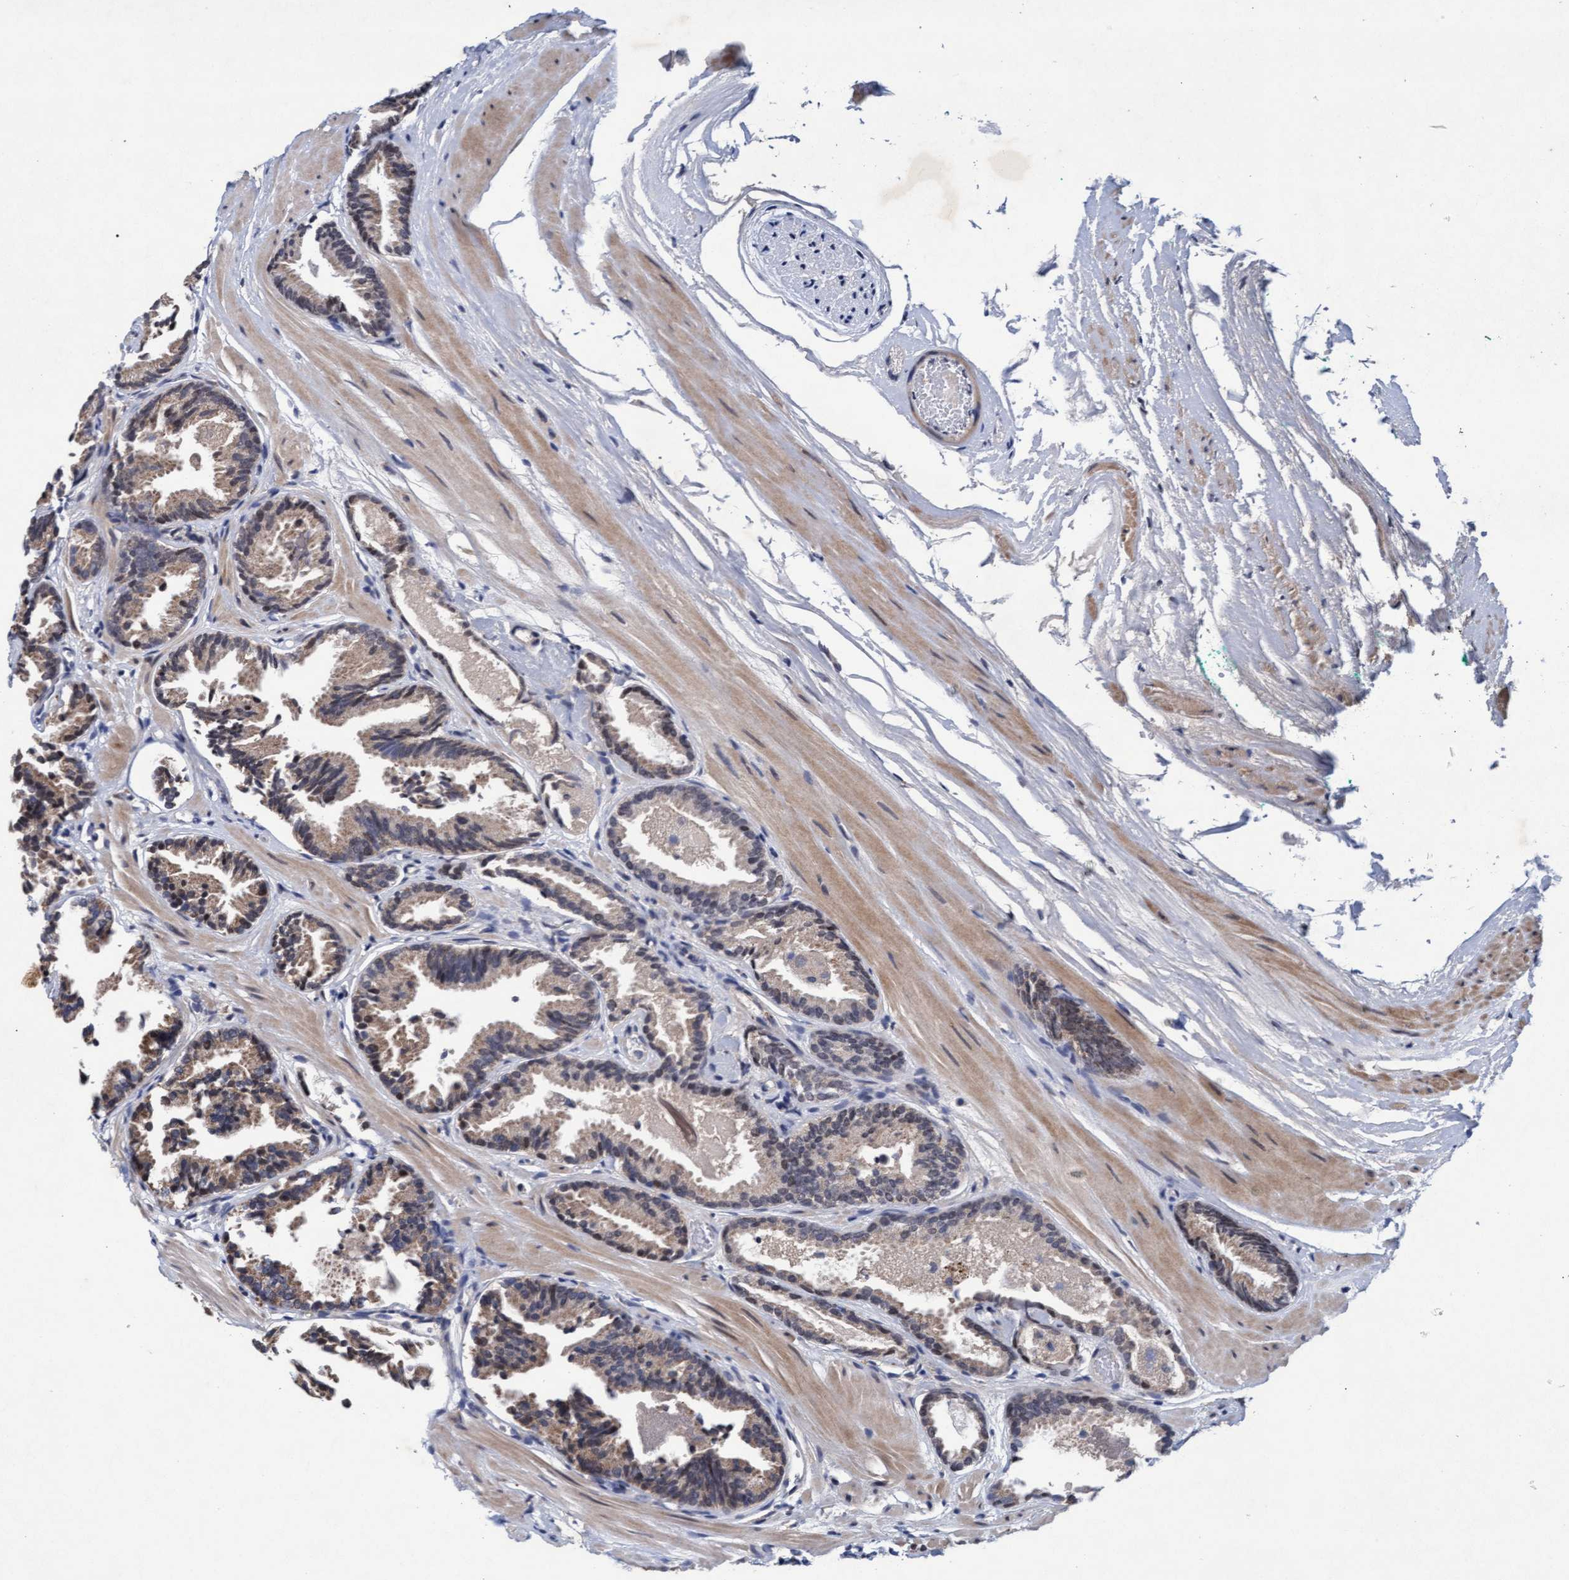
{"staining": {"intensity": "moderate", "quantity": ">75%", "location": "cytoplasmic/membranous"}, "tissue": "prostate cancer", "cell_type": "Tumor cells", "image_type": "cancer", "snomed": [{"axis": "morphology", "description": "Adenocarcinoma, Low grade"}, {"axis": "topography", "description": "Prostate"}], "caption": "Protein staining of prostate cancer tissue exhibits moderate cytoplasmic/membranous positivity in approximately >75% of tumor cells.", "gene": "MRPL38", "patient": {"sex": "male", "age": 51}}